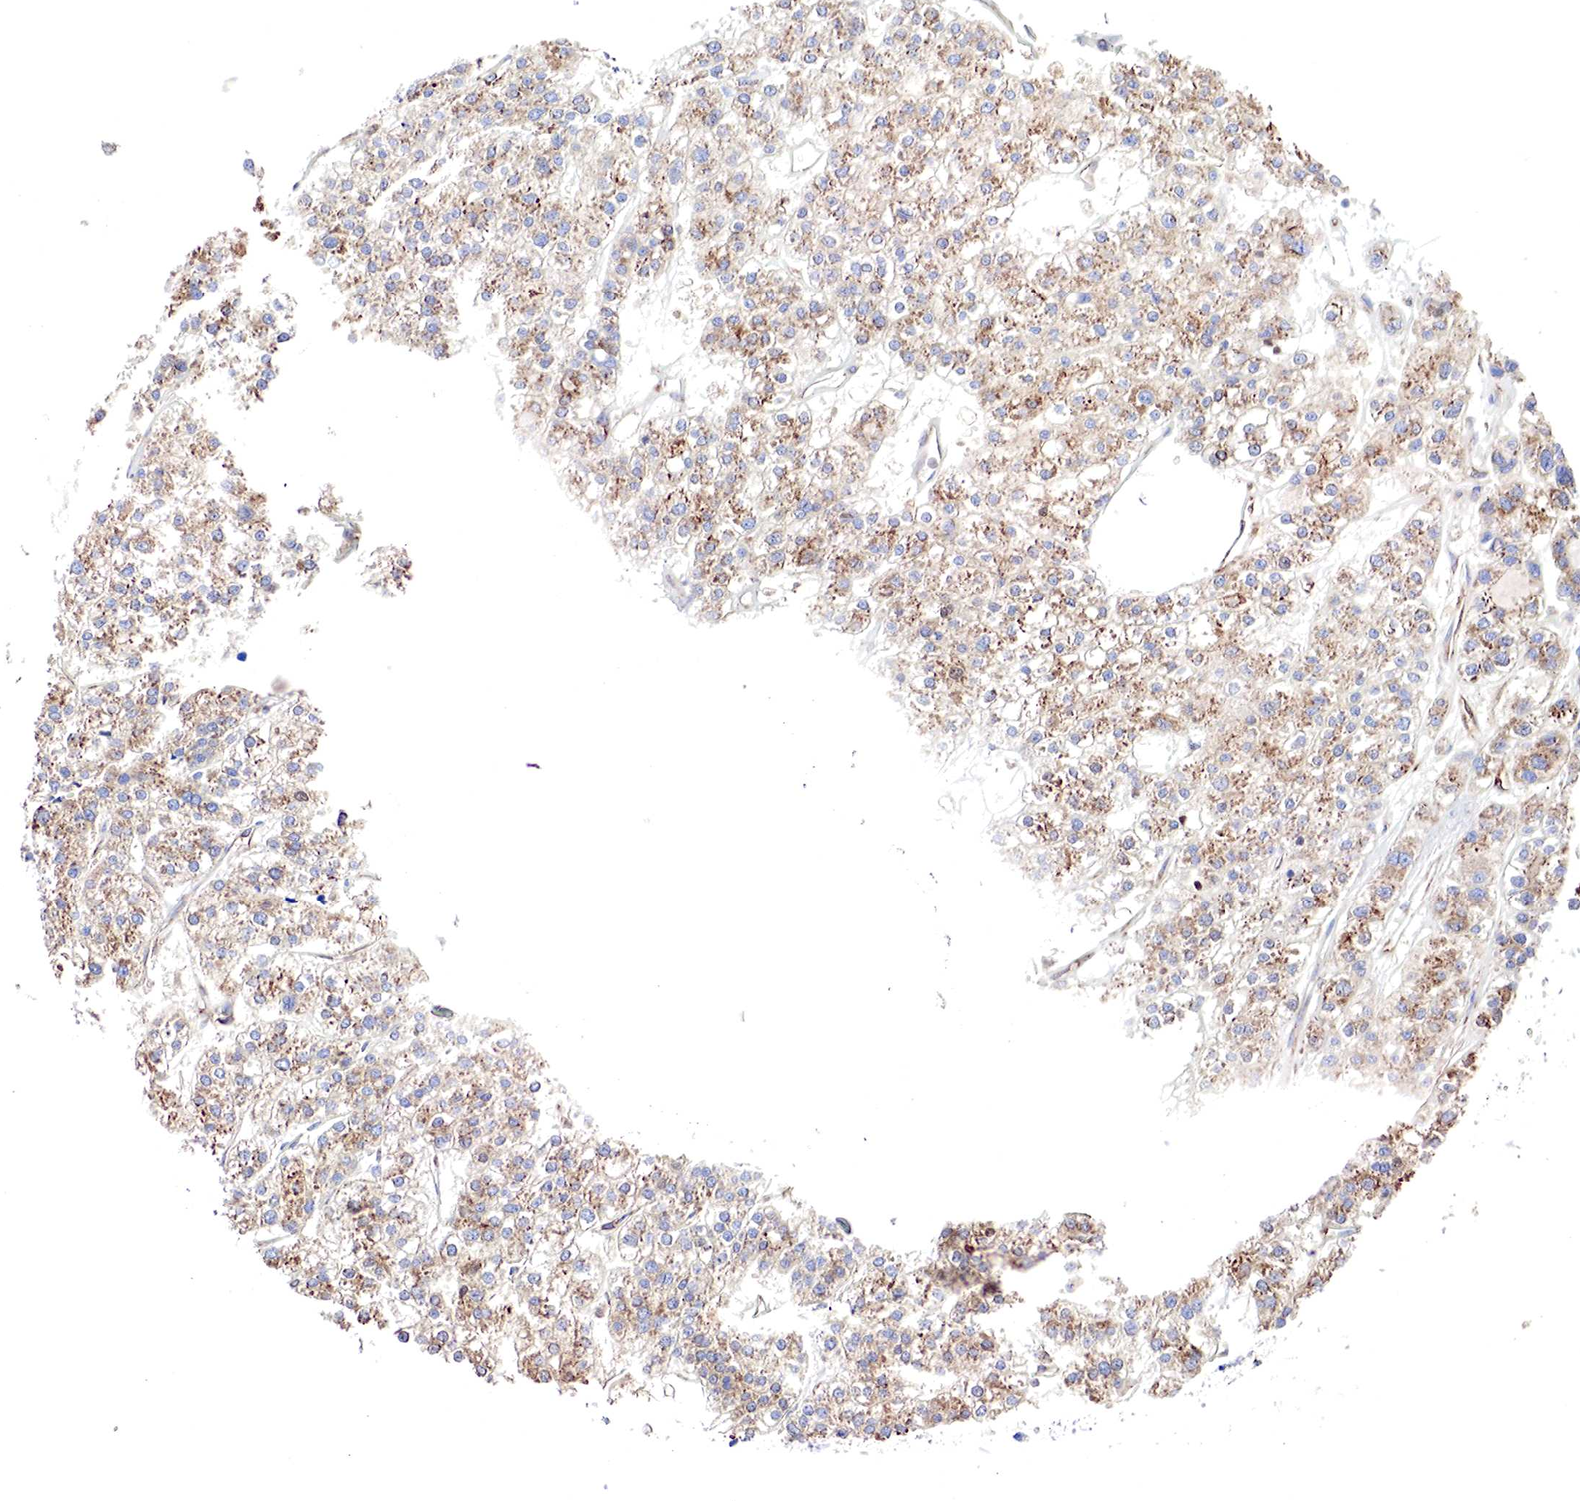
{"staining": {"intensity": "moderate", "quantity": "25%-75%", "location": "cytoplasmic/membranous"}, "tissue": "liver cancer", "cell_type": "Tumor cells", "image_type": "cancer", "snomed": [{"axis": "morphology", "description": "Carcinoma, Hepatocellular, NOS"}, {"axis": "topography", "description": "Liver"}], "caption": "Immunohistochemical staining of liver cancer displays medium levels of moderate cytoplasmic/membranous protein positivity in approximately 25%-75% of tumor cells. Using DAB (brown) and hematoxylin (blue) stains, captured at high magnification using brightfield microscopy.", "gene": "RDX", "patient": {"sex": "female", "age": 85}}